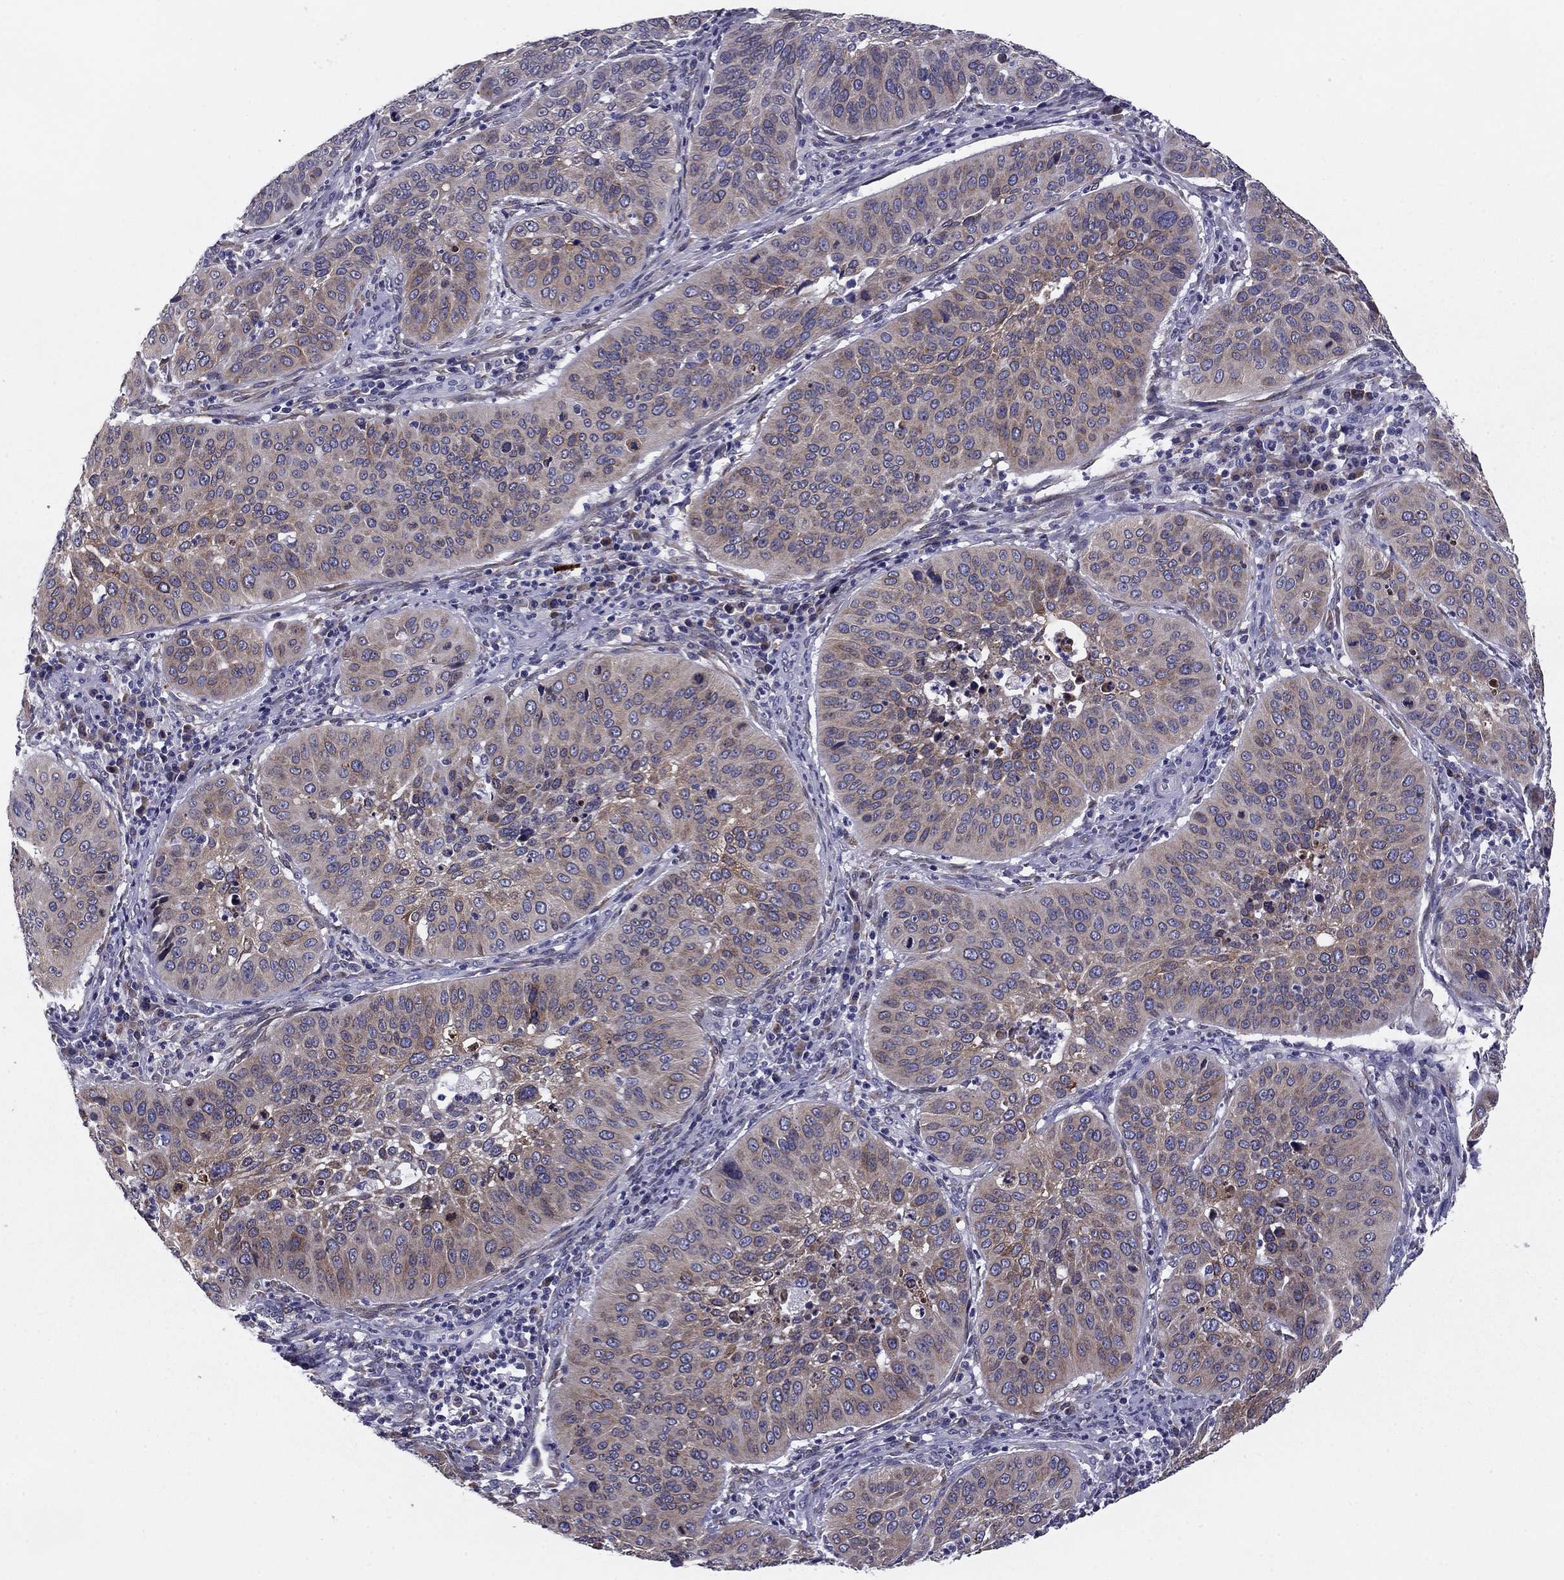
{"staining": {"intensity": "moderate", "quantity": "<25%", "location": "cytoplasmic/membranous"}, "tissue": "cervical cancer", "cell_type": "Tumor cells", "image_type": "cancer", "snomed": [{"axis": "morphology", "description": "Normal tissue, NOS"}, {"axis": "morphology", "description": "Squamous cell carcinoma, NOS"}, {"axis": "topography", "description": "Cervix"}], "caption": "Tumor cells demonstrate moderate cytoplasmic/membranous staining in approximately <25% of cells in cervical cancer. (Stains: DAB in brown, nuclei in blue, Microscopy: brightfield microscopy at high magnification).", "gene": "TMED3", "patient": {"sex": "female", "age": 39}}